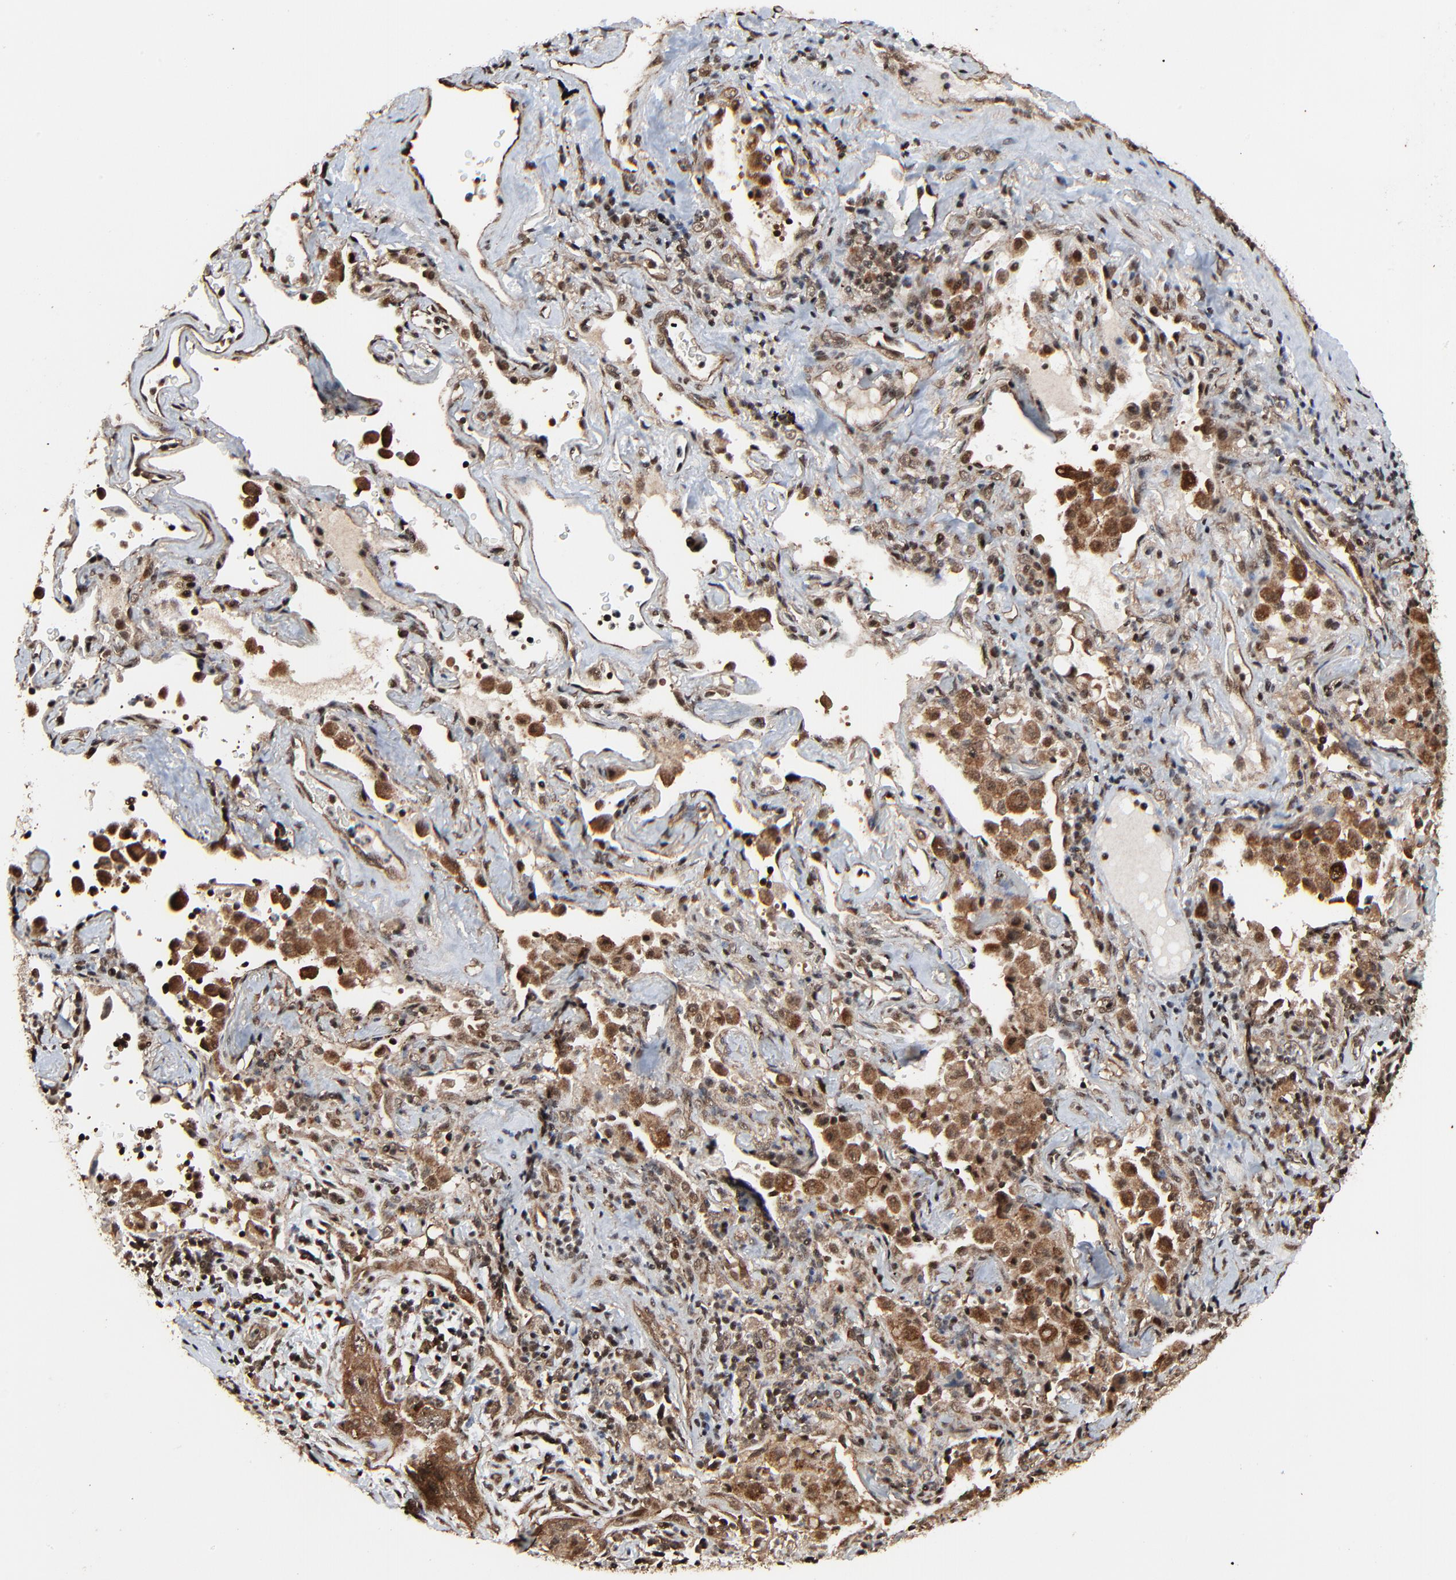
{"staining": {"intensity": "moderate", "quantity": ">75%", "location": "cytoplasmic/membranous,nuclear"}, "tissue": "lung cancer", "cell_type": "Tumor cells", "image_type": "cancer", "snomed": [{"axis": "morphology", "description": "Squamous cell carcinoma, NOS"}, {"axis": "topography", "description": "Lung"}], "caption": "A brown stain shows moderate cytoplasmic/membranous and nuclear positivity of a protein in human squamous cell carcinoma (lung) tumor cells. Using DAB (3,3'-diaminobenzidine) (brown) and hematoxylin (blue) stains, captured at high magnification using brightfield microscopy.", "gene": "RHOJ", "patient": {"sex": "female", "age": 67}}